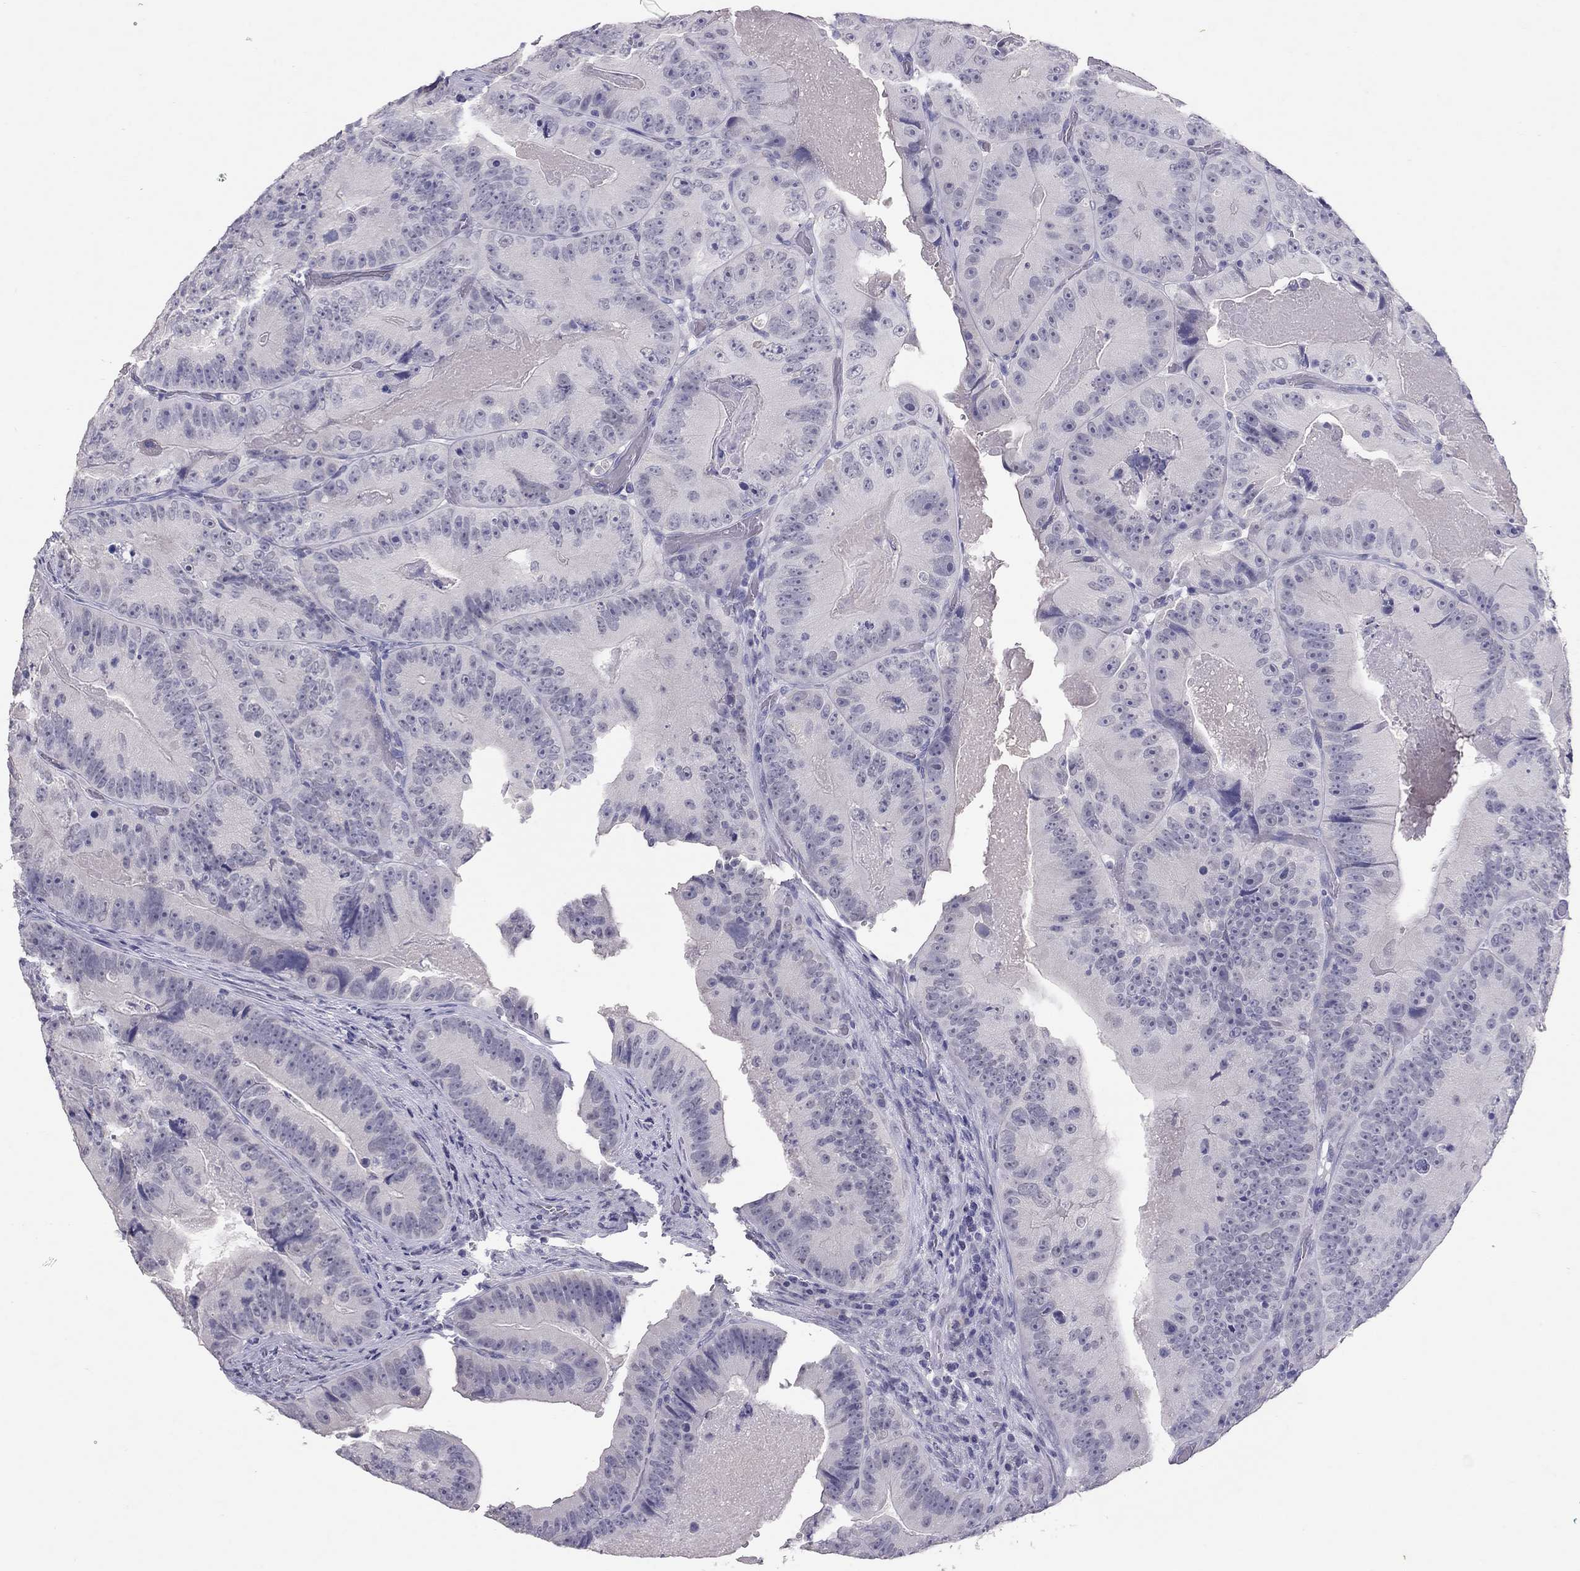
{"staining": {"intensity": "negative", "quantity": "none", "location": "none"}, "tissue": "colorectal cancer", "cell_type": "Tumor cells", "image_type": "cancer", "snomed": [{"axis": "morphology", "description": "Adenocarcinoma, NOS"}, {"axis": "topography", "description": "Colon"}], "caption": "Tumor cells are negative for protein expression in human colorectal cancer.", "gene": "PSMB11", "patient": {"sex": "female", "age": 86}}